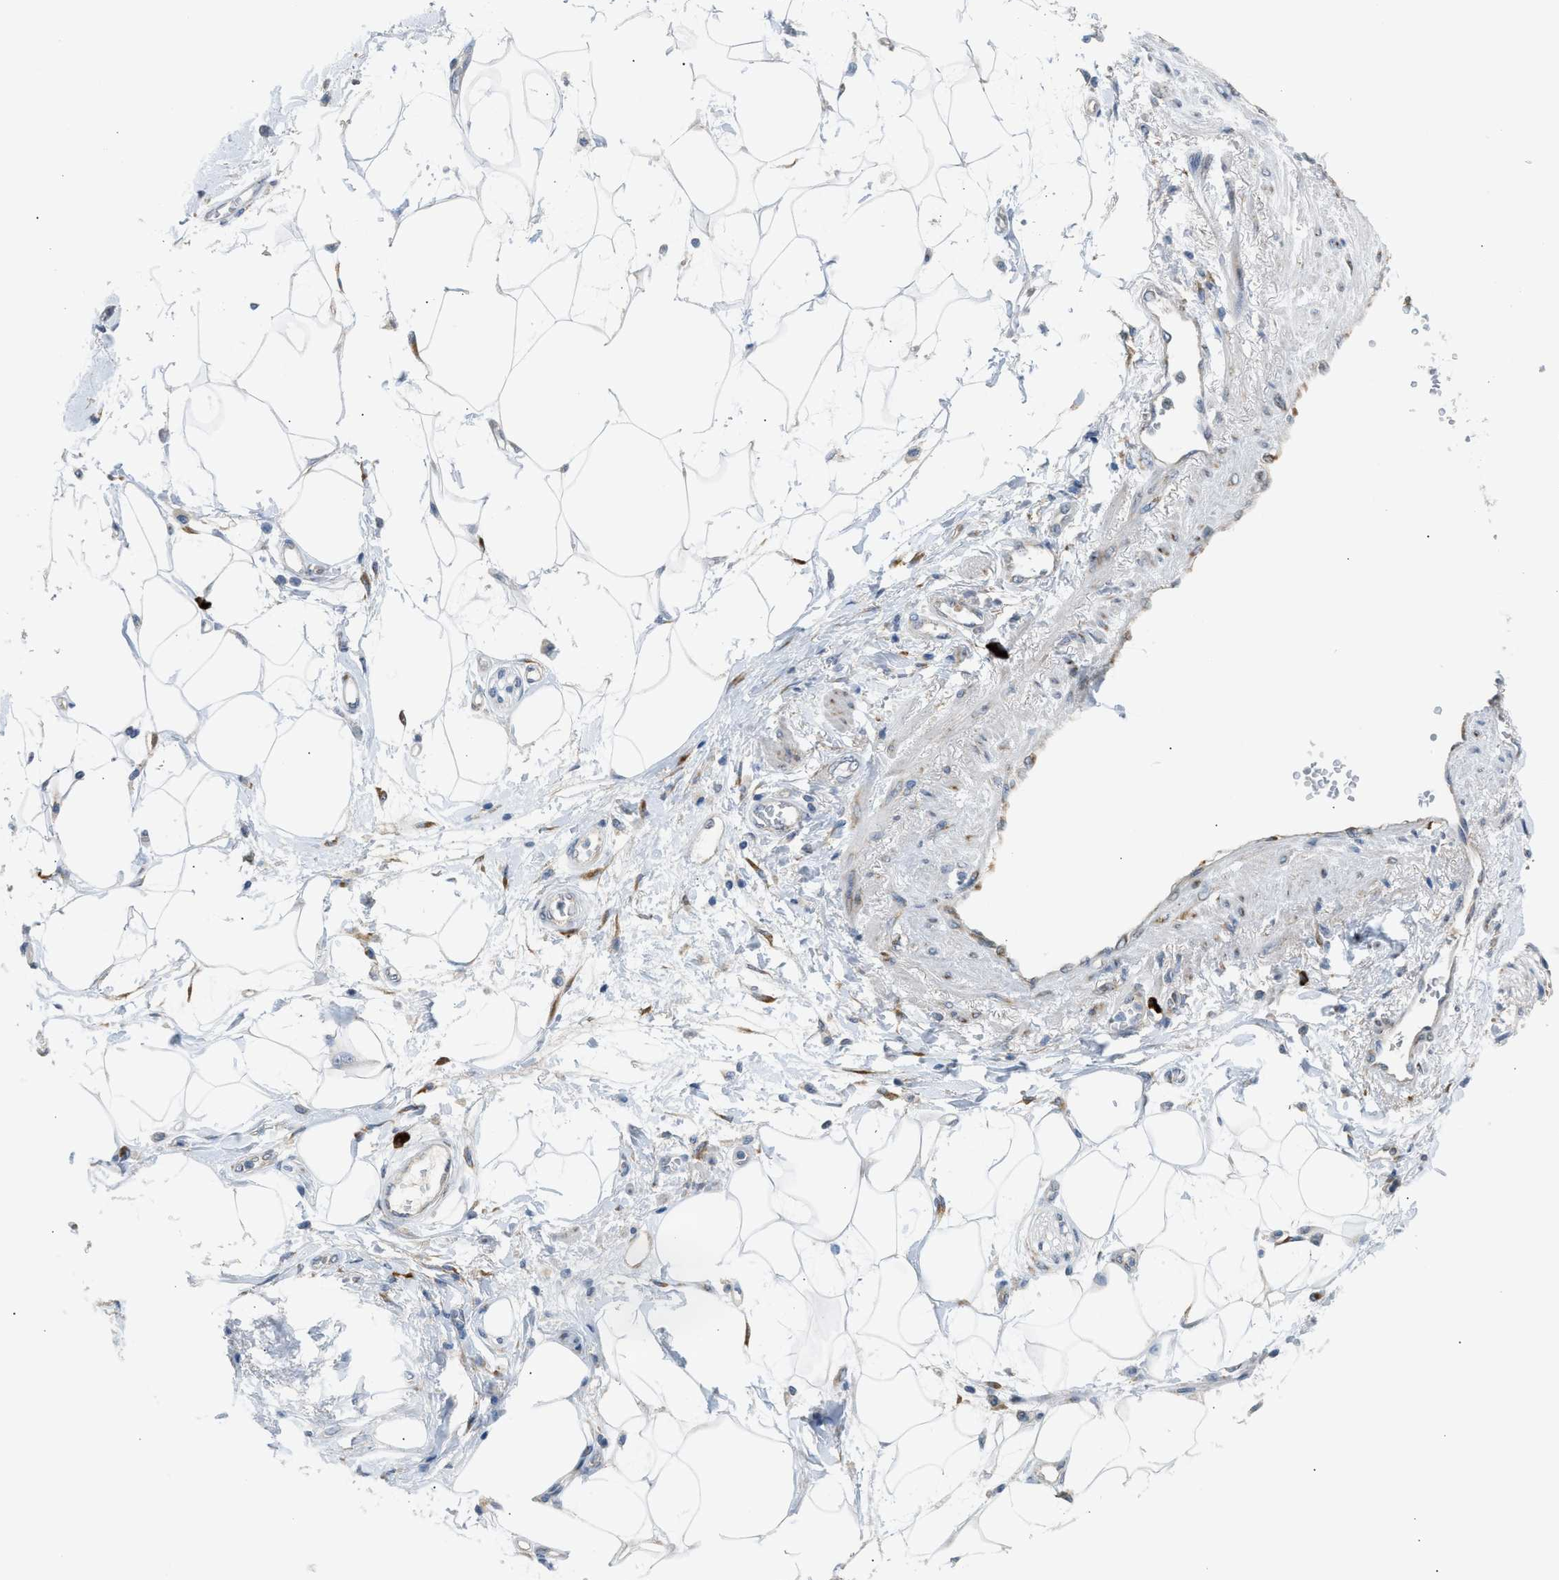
{"staining": {"intensity": "negative", "quantity": "none", "location": "none"}, "tissue": "adipose tissue", "cell_type": "Adipocytes", "image_type": "normal", "snomed": [{"axis": "morphology", "description": "Normal tissue, NOS"}, {"axis": "morphology", "description": "Adenocarcinoma, NOS"}, {"axis": "topography", "description": "Duodenum"}, {"axis": "topography", "description": "Peripheral nerve tissue"}], "caption": "A micrograph of human adipose tissue is negative for staining in adipocytes. (DAB (3,3'-diaminobenzidine) immunohistochemistry (IHC) visualized using brightfield microscopy, high magnification).", "gene": "KCNC2", "patient": {"sex": "female", "age": 60}}